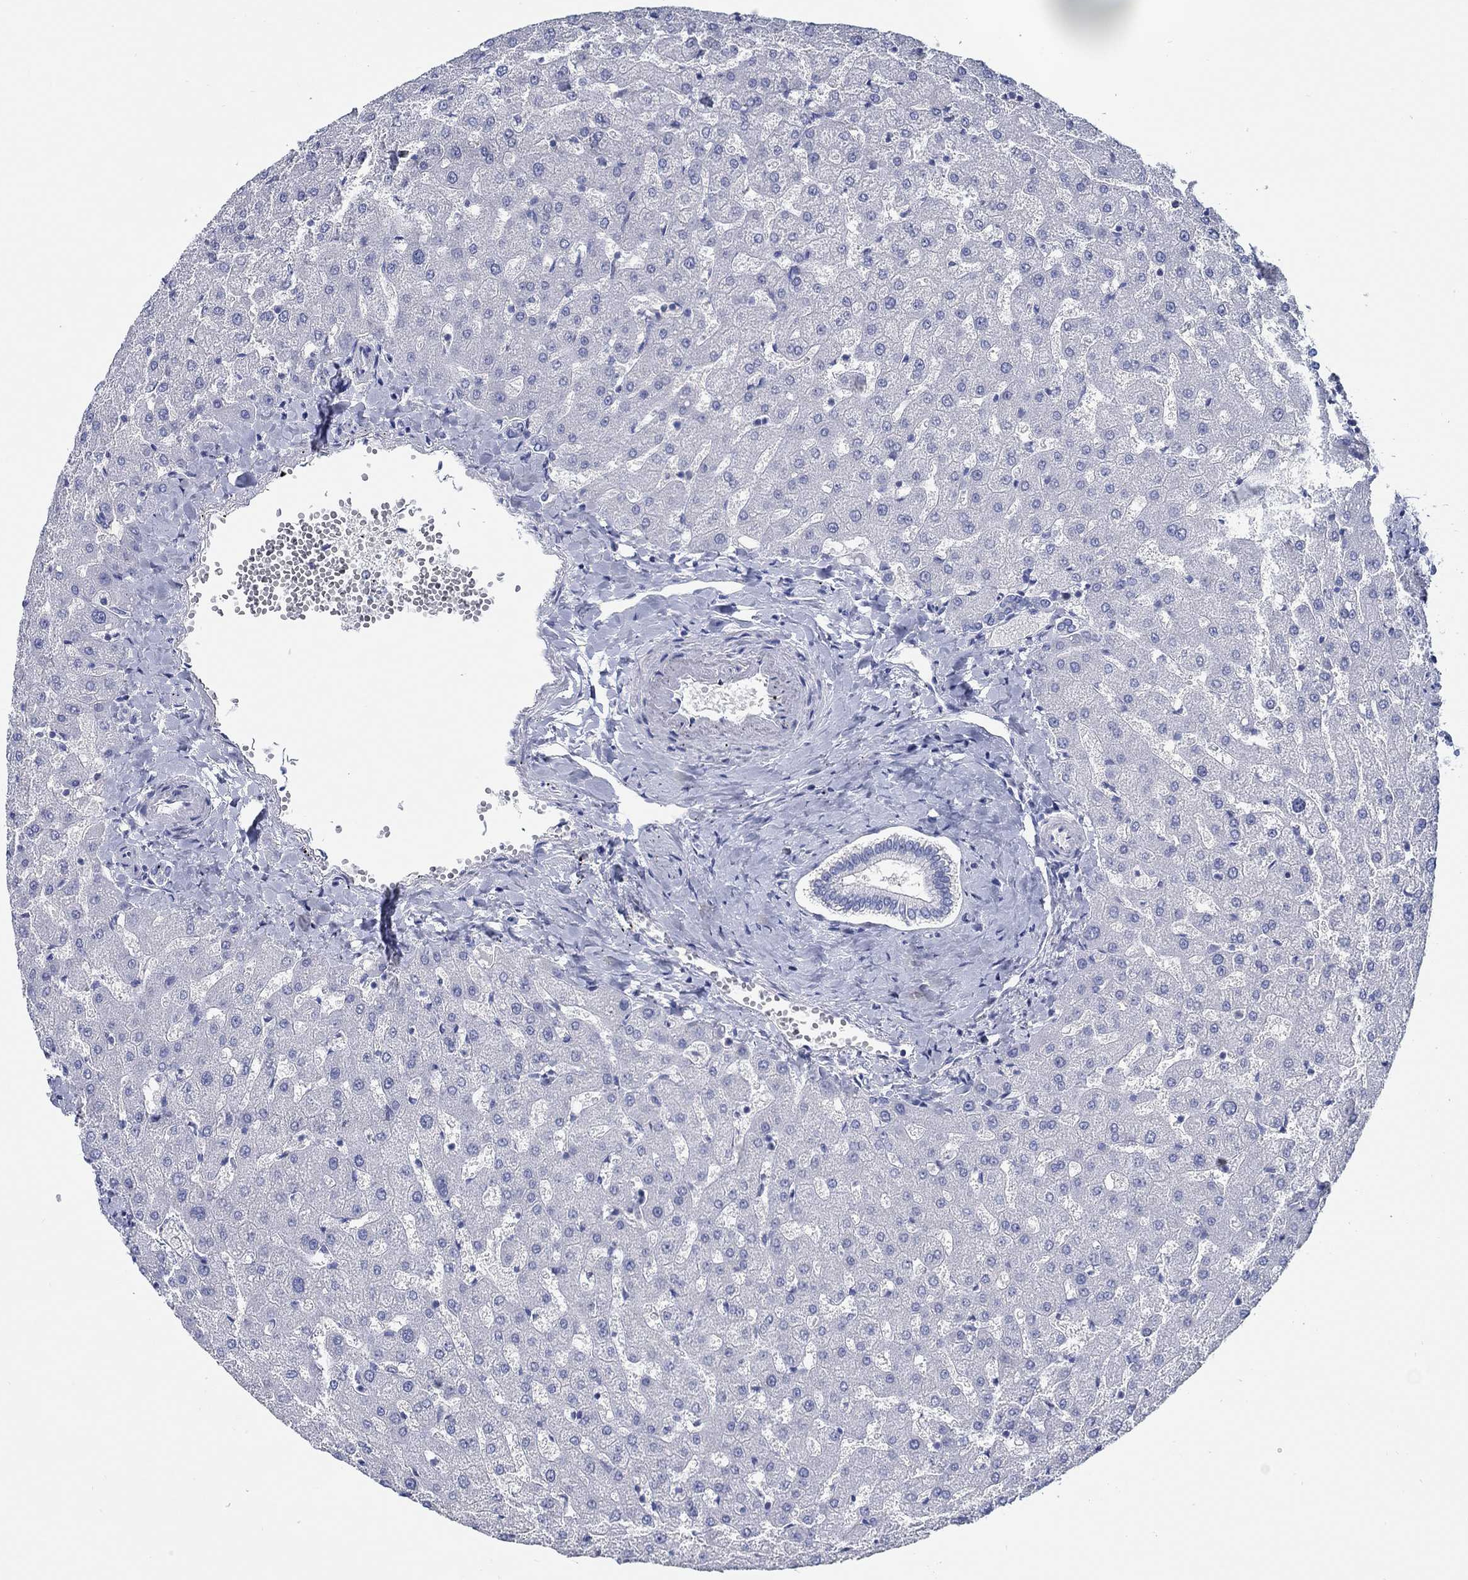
{"staining": {"intensity": "negative", "quantity": "none", "location": "none"}, "tissue": "liver", "cell_type": "Cholangiocytes", "image_type": "normal", "snomed": [{"axis": "morphology", "description": "Normal tissue, NOS"}, {"axis": "topography", "description": "Liver"}], "caption": "A high-resolution photomicrograph shows immunohistochemistry (IHC) staining of unremarkable liver, which exhibits no significant positivity in cholangiocytes.", "gene": "TOMM20L", "patient": {"sex": "female", "age": 50}}